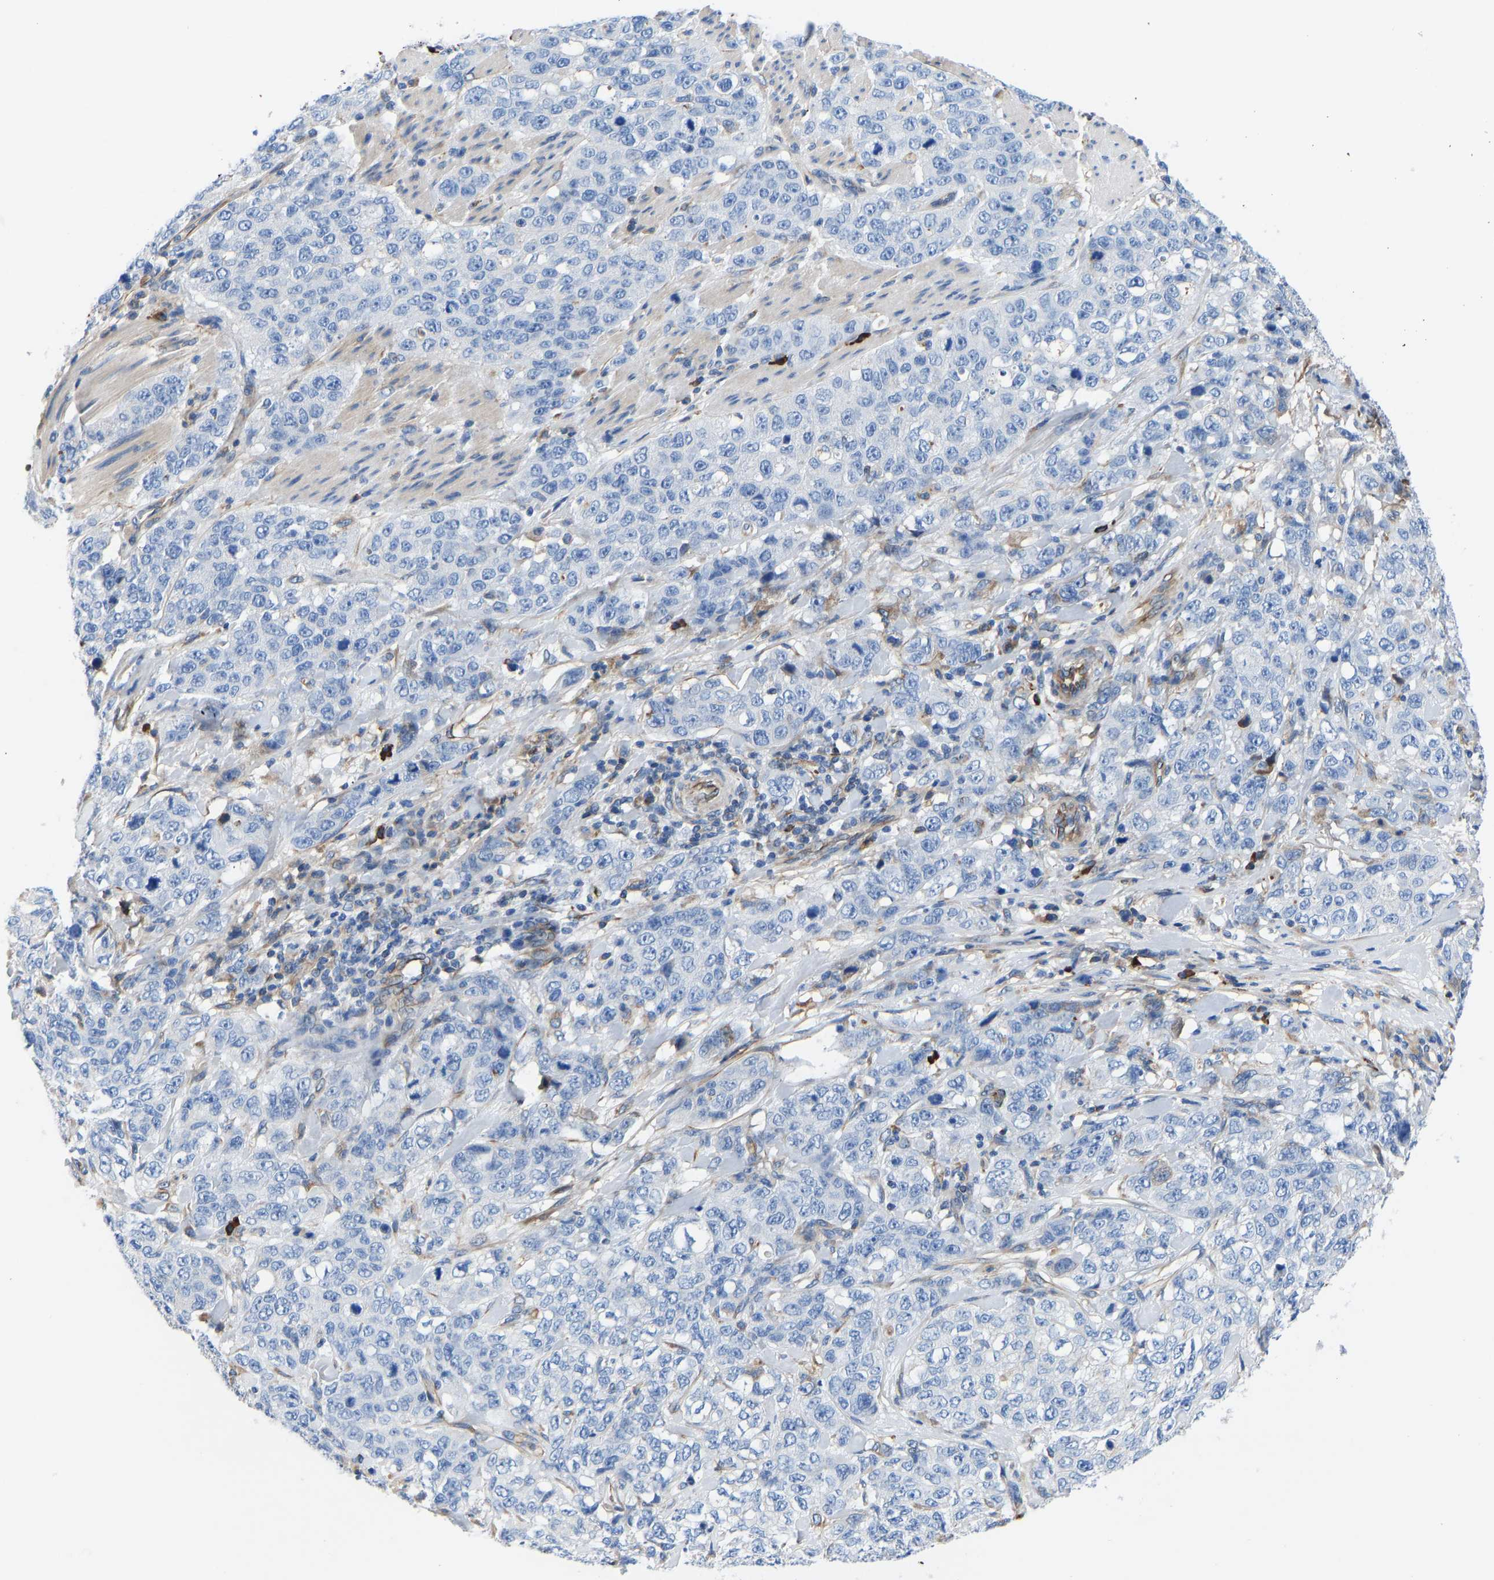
{"staining": {"intensity": "negative", "quantity": "none", "location": "none"}, "tissue": "stomach cancer", "cell_type": "Tumor cells", "image_type": "cancer", "snomed": [{"axis": "morphology", "description": "Adenocarcinoma, NOS"}, {"axis": "topography", "description": "Stomach"}], "caption": "The image demonstrates no staining of tumor cells in stomach cancer (adenocarcinoma). (DAB IHC, high magnification).", "gene": "HSPG2", "patient": {"sex": "male", "age": 48}}